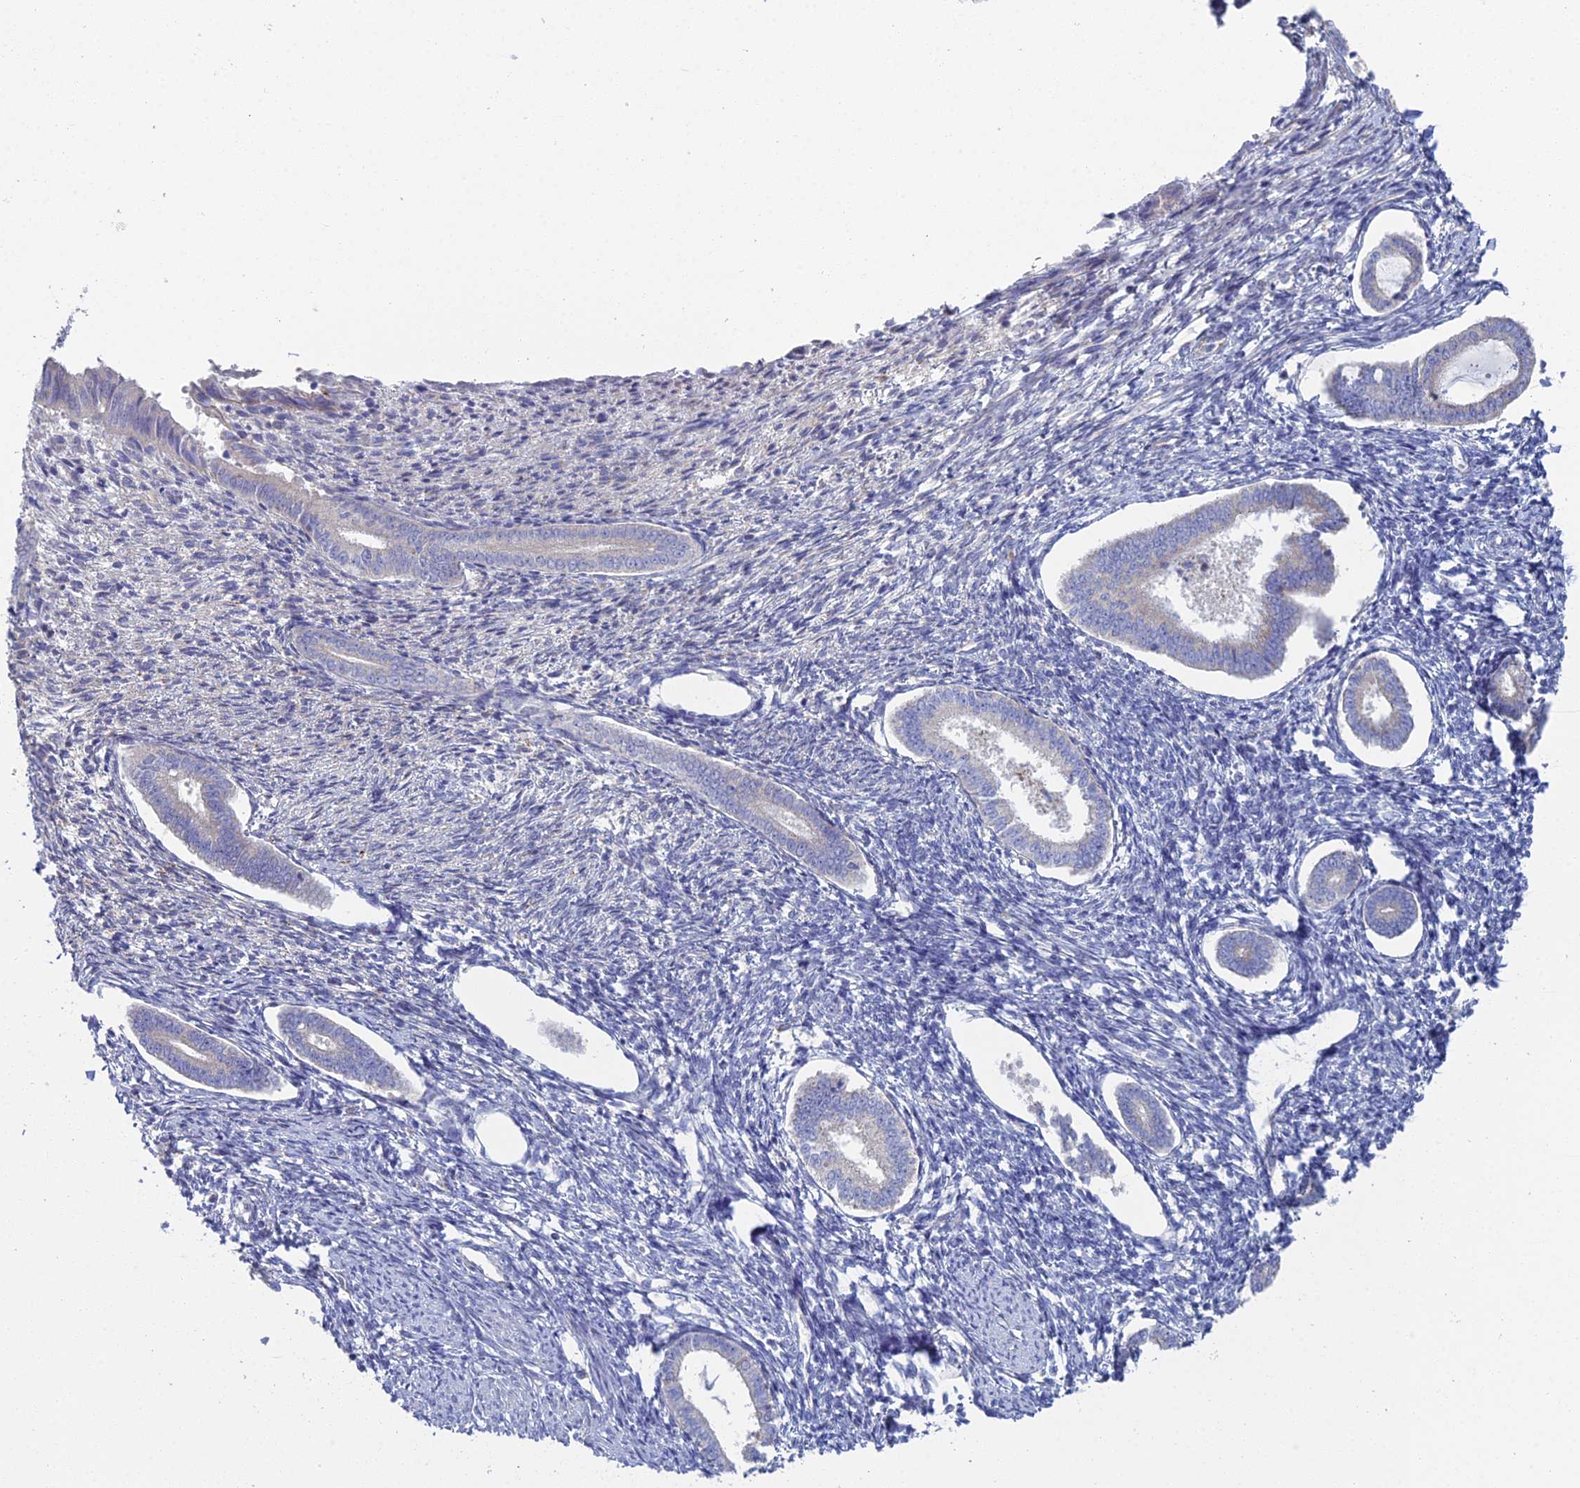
{"staining": {"intensity": "negative", "quantity": "none", "location": "none"}, "tissue": "endometrium", "cell_type": "Cells in endometrial stroma", "image_type": "normal", "snomed": [{"axis": "morphology", "description": "Normal tissue, NOS"}, {"axis": "topography", "description": "Endometrium"}], "caption": "High power microscopy histopathology image of an immunohistochemistry photomicrograph of normal endometrium, revealing no significant expression in cells in endometrial stroma. The staining was performed using DAB (3,3'-diaminobenzidine) to visualize the protein expression in brown, while the nuclei were stained in blue with hematoxylin (Magnification: 20x).", "gene": "ARL16", "patient": {"sex": "female", "age": 56}}